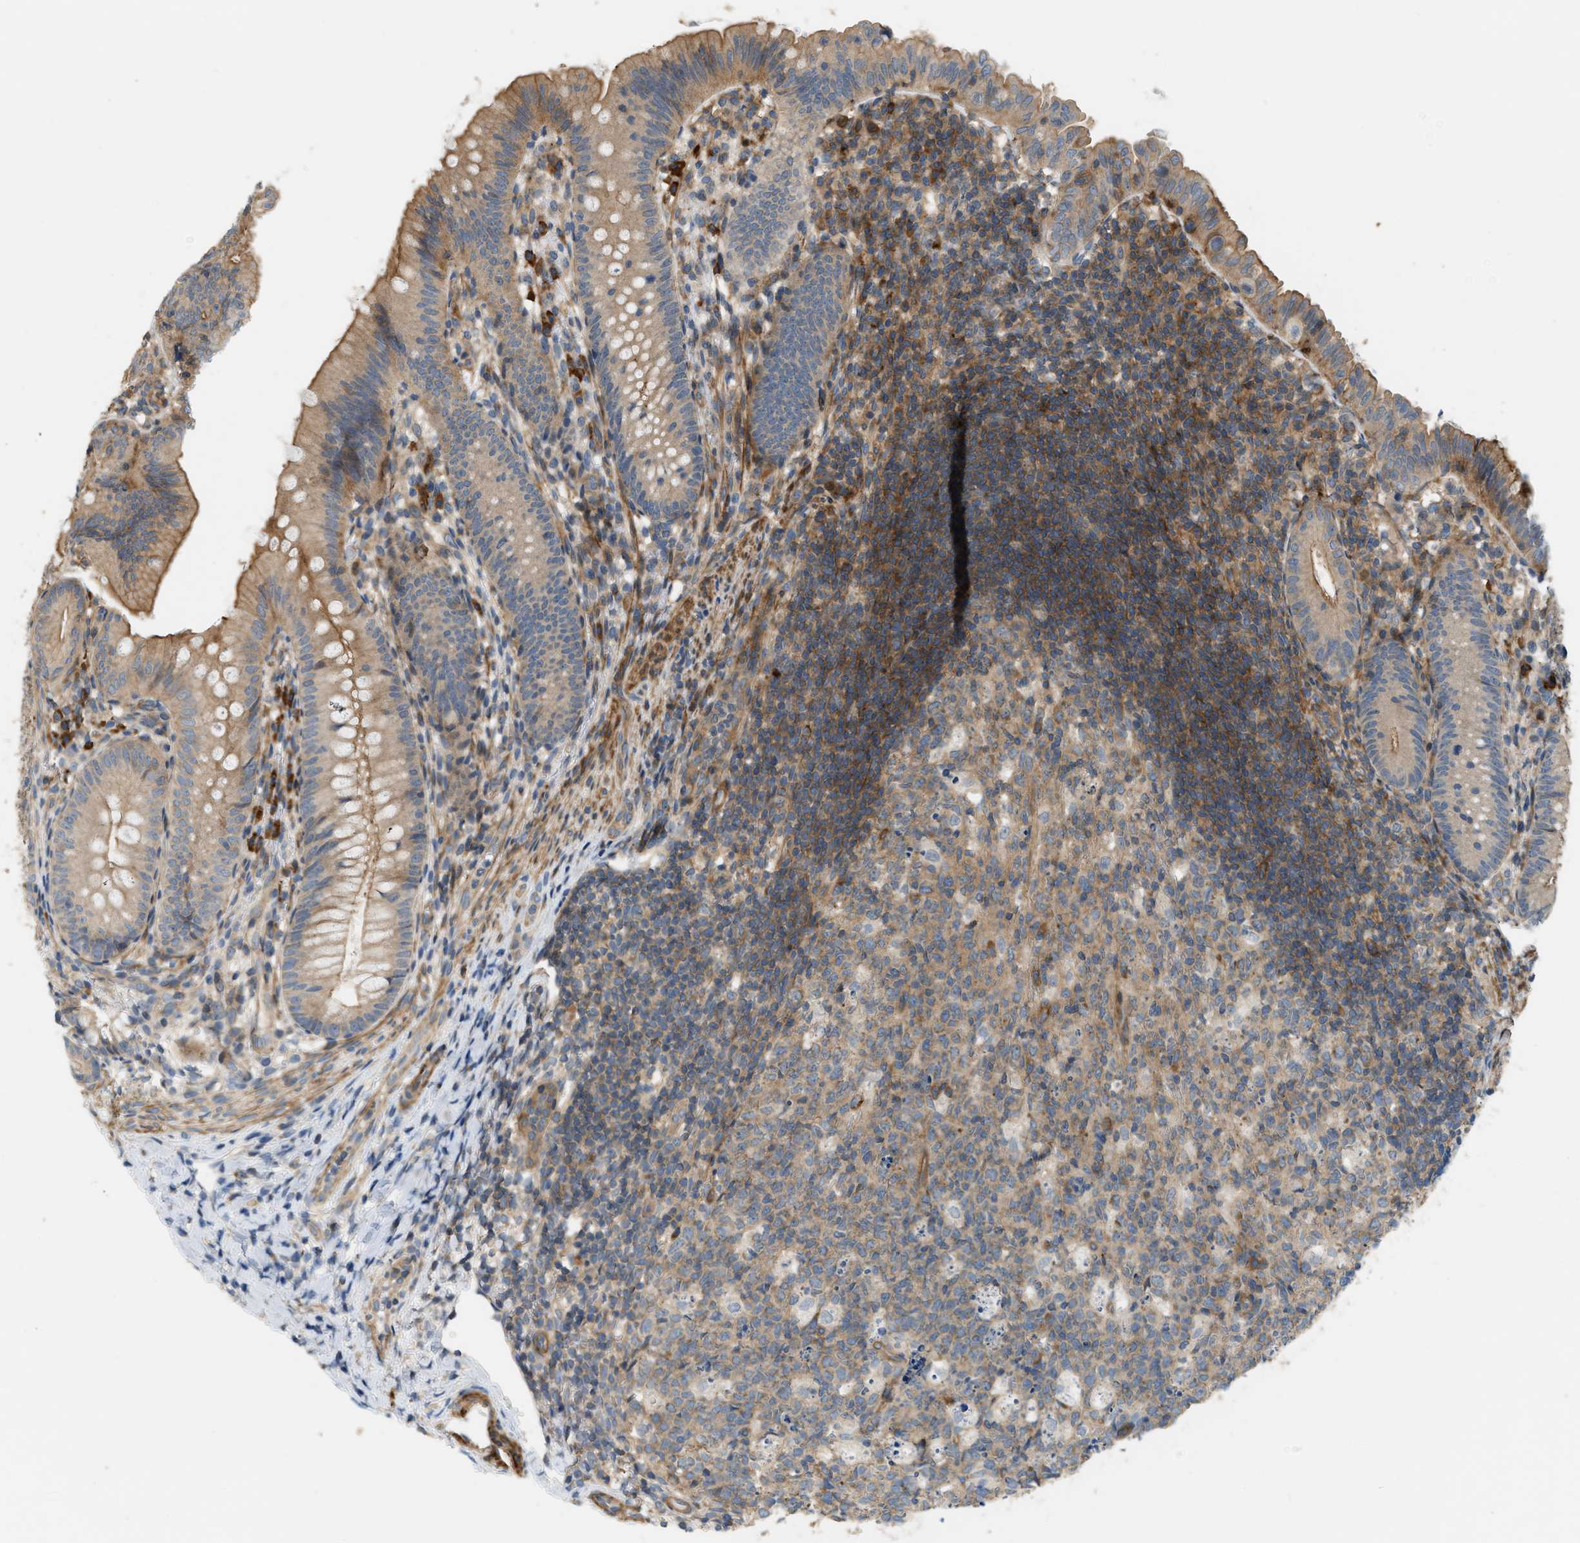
{"staining": {"intensity": "moderate", "quantity": ">75%", "location": "cytoplasmic/membranous"}, "tissue": "appendix", "cell_type": "Glandular cells", "image_type": "normal", "snomed": [{"axis": "morphology", "description": "Normal tissue, NOS"}, {"axis": "topography", "description": "Appendix"}], "caption": "Immunohistochemistry of unremarkable appendix reveals medium levels of moderate cytoplasmic/membranous positivity in approximately >75% of glandular cells.", "gene": "BTN3A2", "patient": {"sex": "male", "age": 1}}